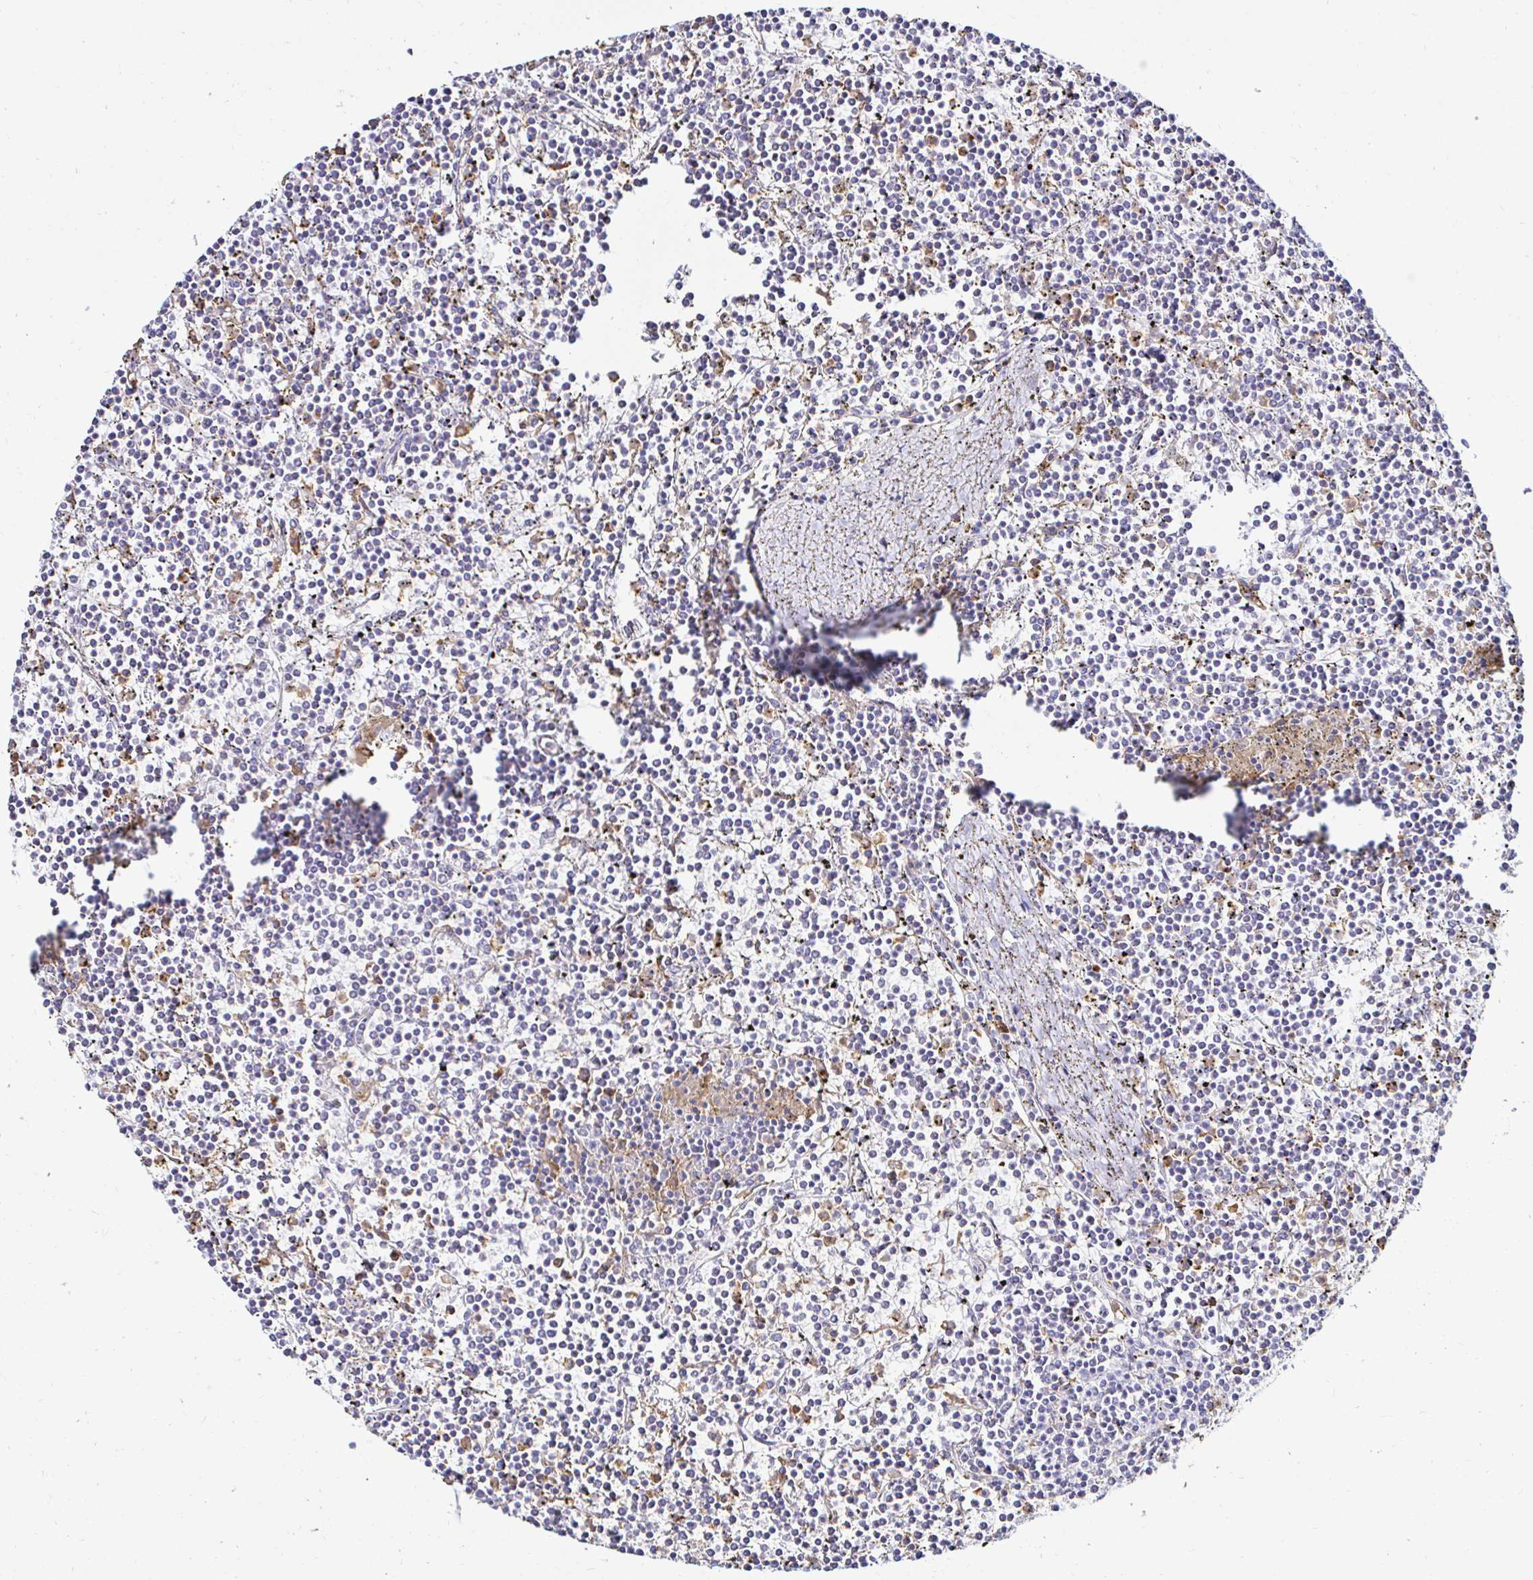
{"staining": {"intensity": "negative", "quantity": "none", "location": "none"}, "tissue": "lymphoma", "cell_type": "Tumor cells", "image_type": "cancer", "snomed": [{"axis": "morphology", "description": "Malignant lymphoma, non-Hodgkin's type, Low grade"}, {"axis": "topography", "description": "Spleen"}], "caption": "Lymphoma was stained to show a protein in brown. There is no significant expression in tumor cells.", "gene": "CYBB", "patient": {"sex": "female", "age": 19}}